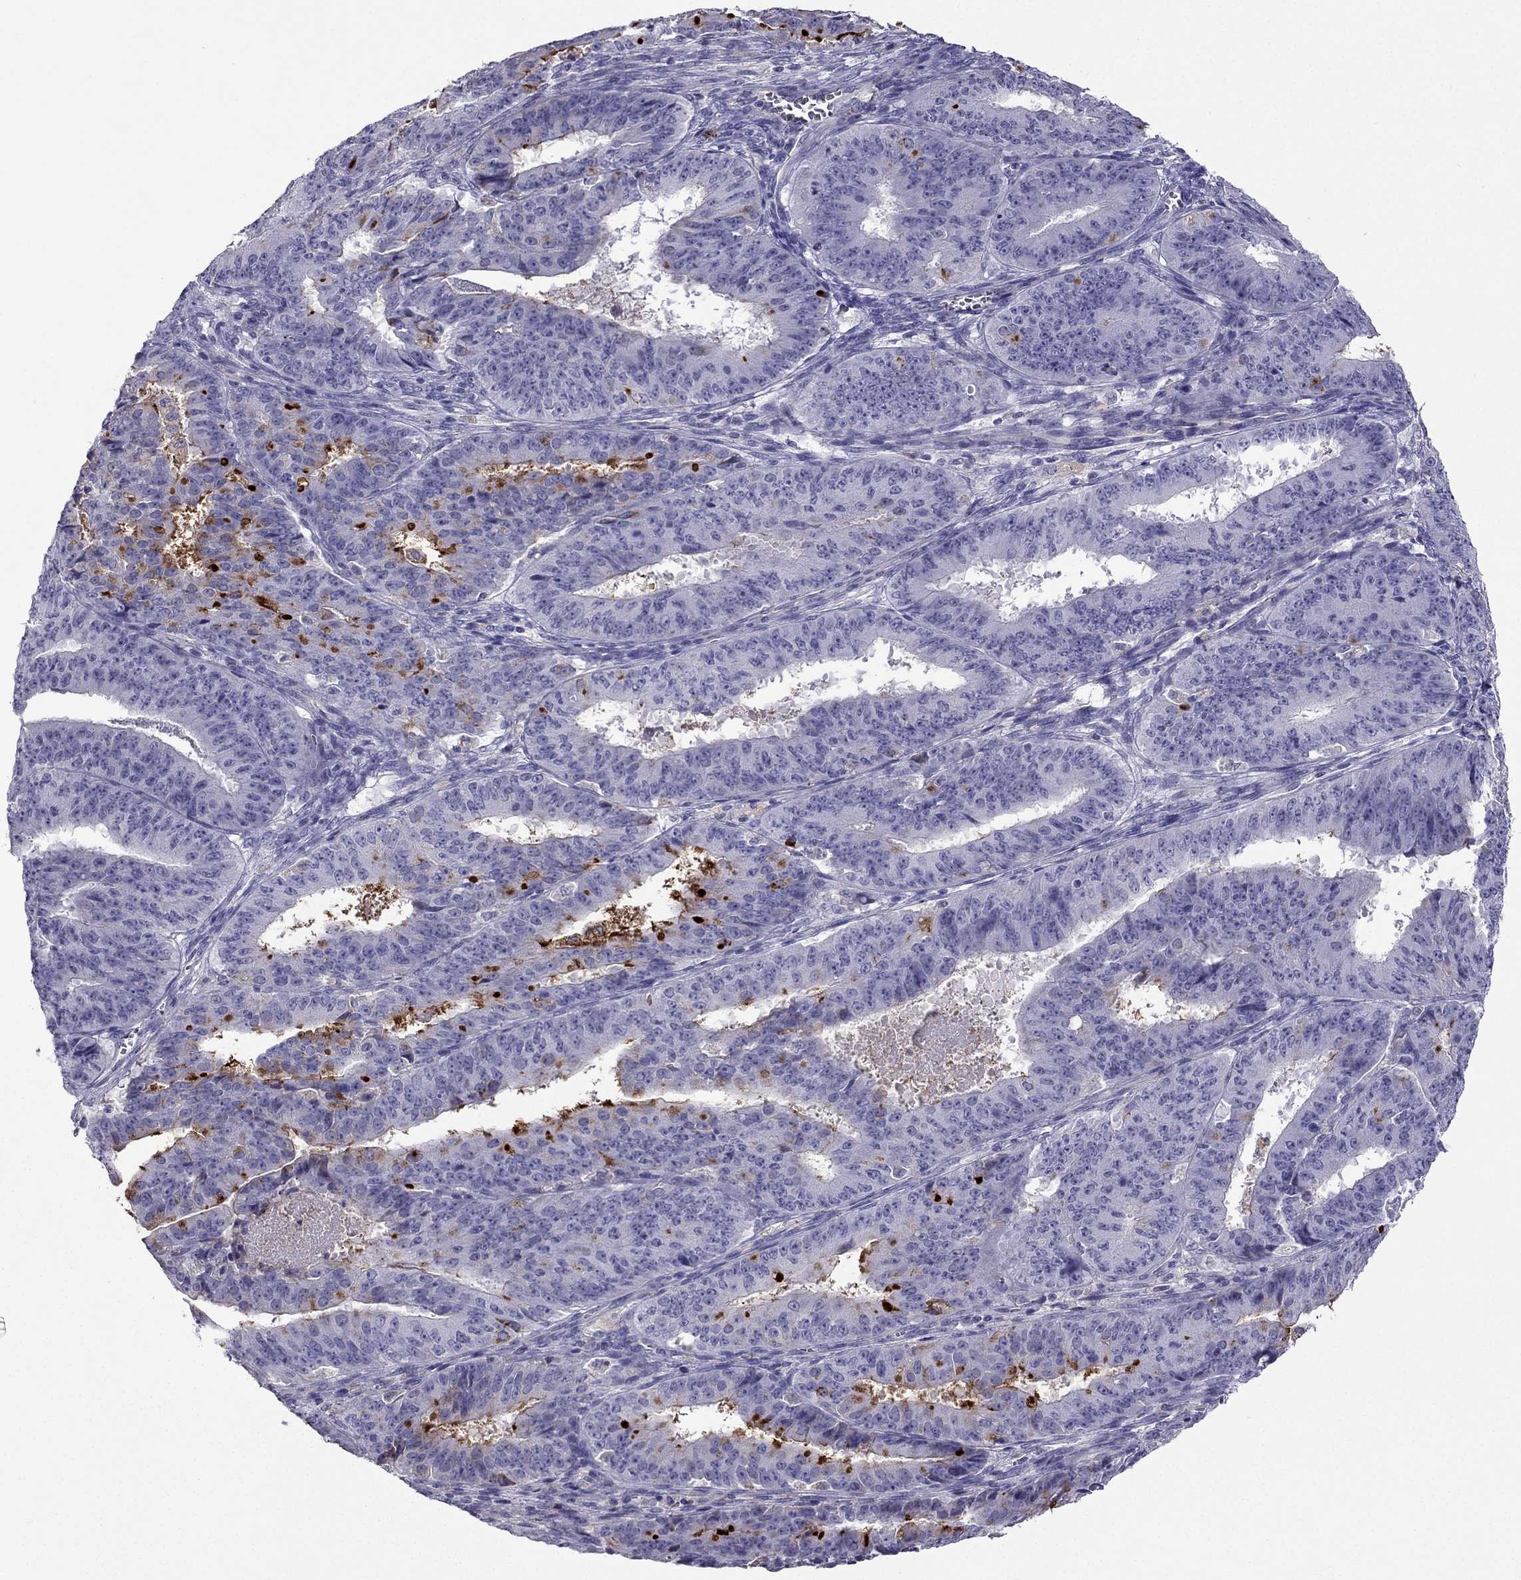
{"staining": {"intensity": "strong", "quantity": "<25%", "location": "cytoplasmic/membranous"}, "tissue": "ovarian cancer", "cell_type": "Tumor cells", "image_type": "cancer", "snomed": [{"axis": "morphology", "description": "Carcinoma, endometroid"}, {"axis": "topography", "description": "Ovary"}], "caption": "Tumor cells demonstrate medium levels of strong cytoplasmic/membranous expression in about <25% of cells in ovarian cancer (endometroid carcinoma). The staining was performed using DAB to visualize the protein expression in brown, while the nuclei were stained in blue with hematoxylin (Magnification: 20x).", "gene": "STOML3", "patient": {"sex": "female", "age": 42}}